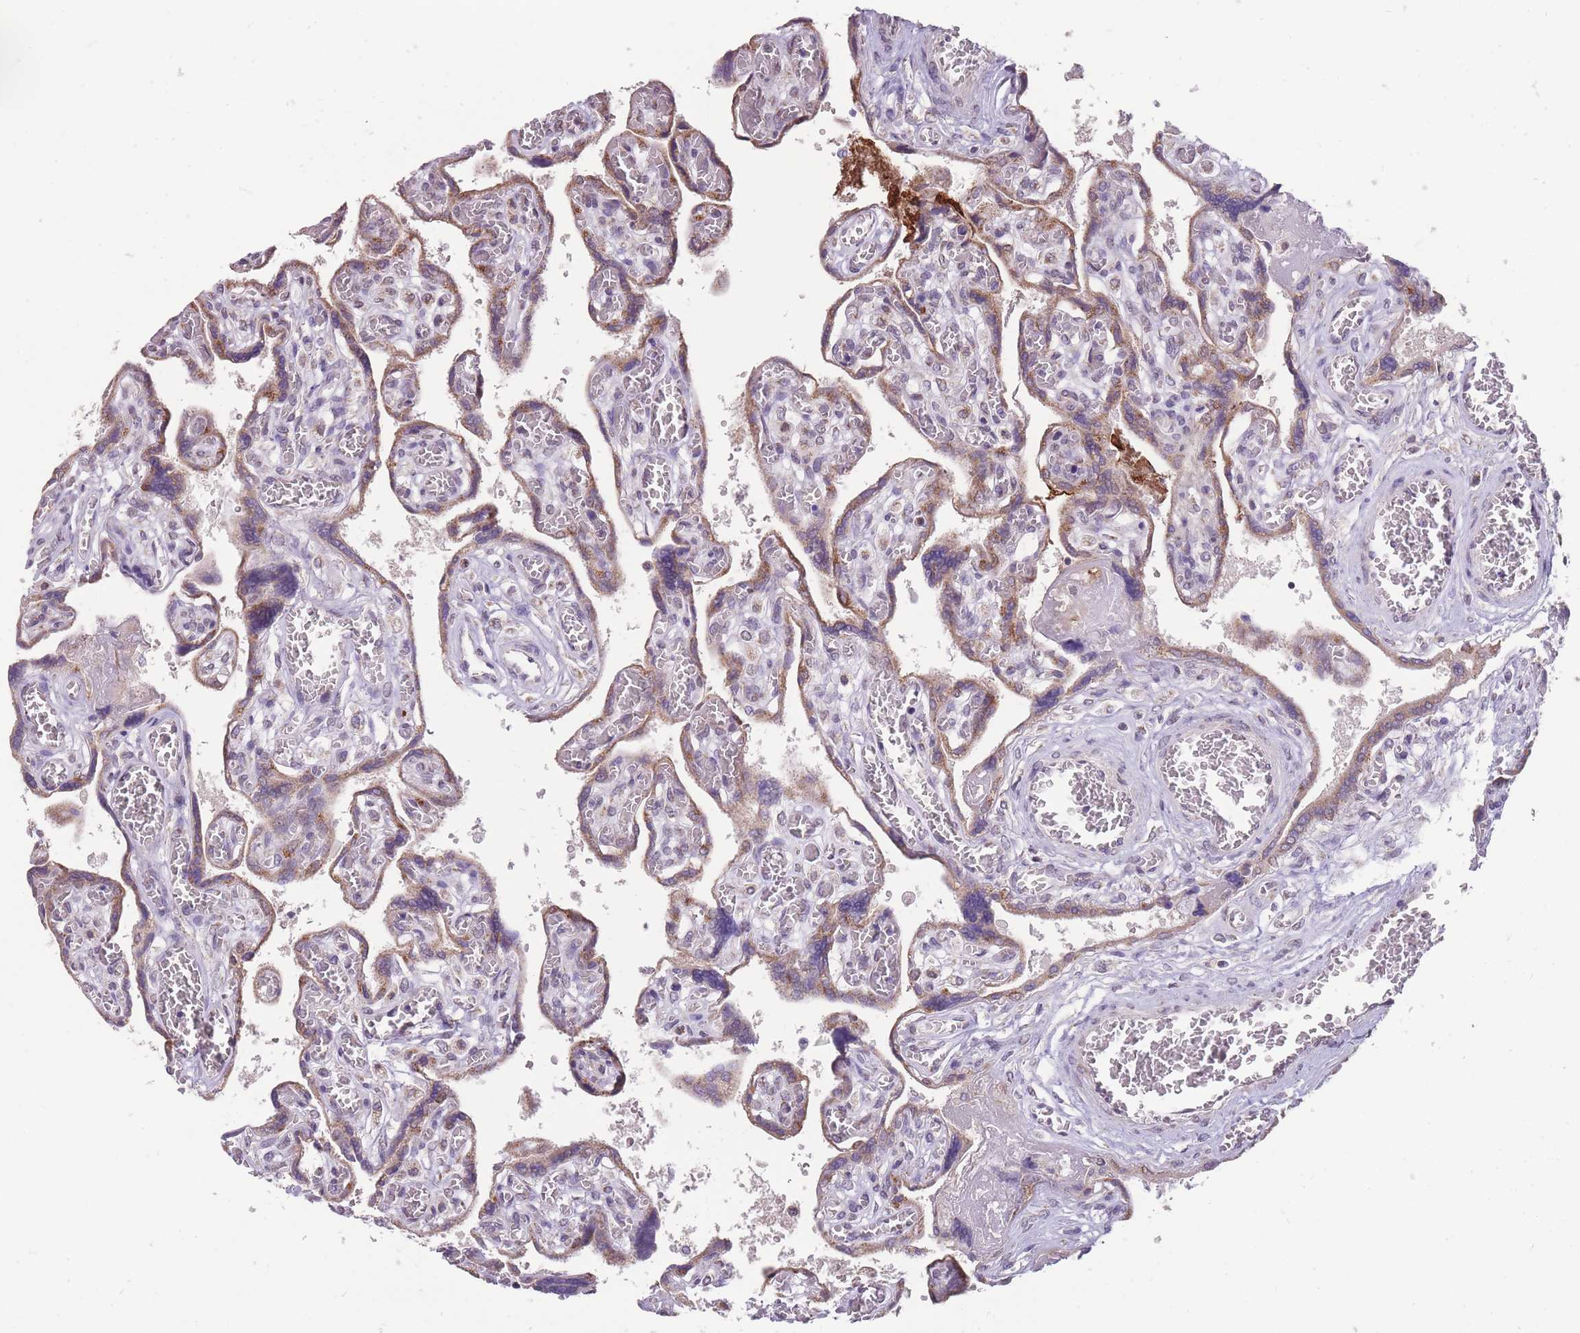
{"staining": {"intensity": "moderate", "quantity": ">75%", "location": "cytoplasmic/membranous"}, "tissue": "placenta", "cell_type": "Trophoblastic cells", "image_type": "normal", "snomed": [{"axis": "morphology", "description": "Normal tissue, NOS"}, {"axis": "topography", "description": "Placenta"}], "caption": "Brown immunohistochemical staining in unremarkable human placenta shows moderate cytoplasmic/membranous positivity in about >75% of trophoblastic cells.", "gene": "NELL1", "patient": {"sex": "female", "age": 39}}